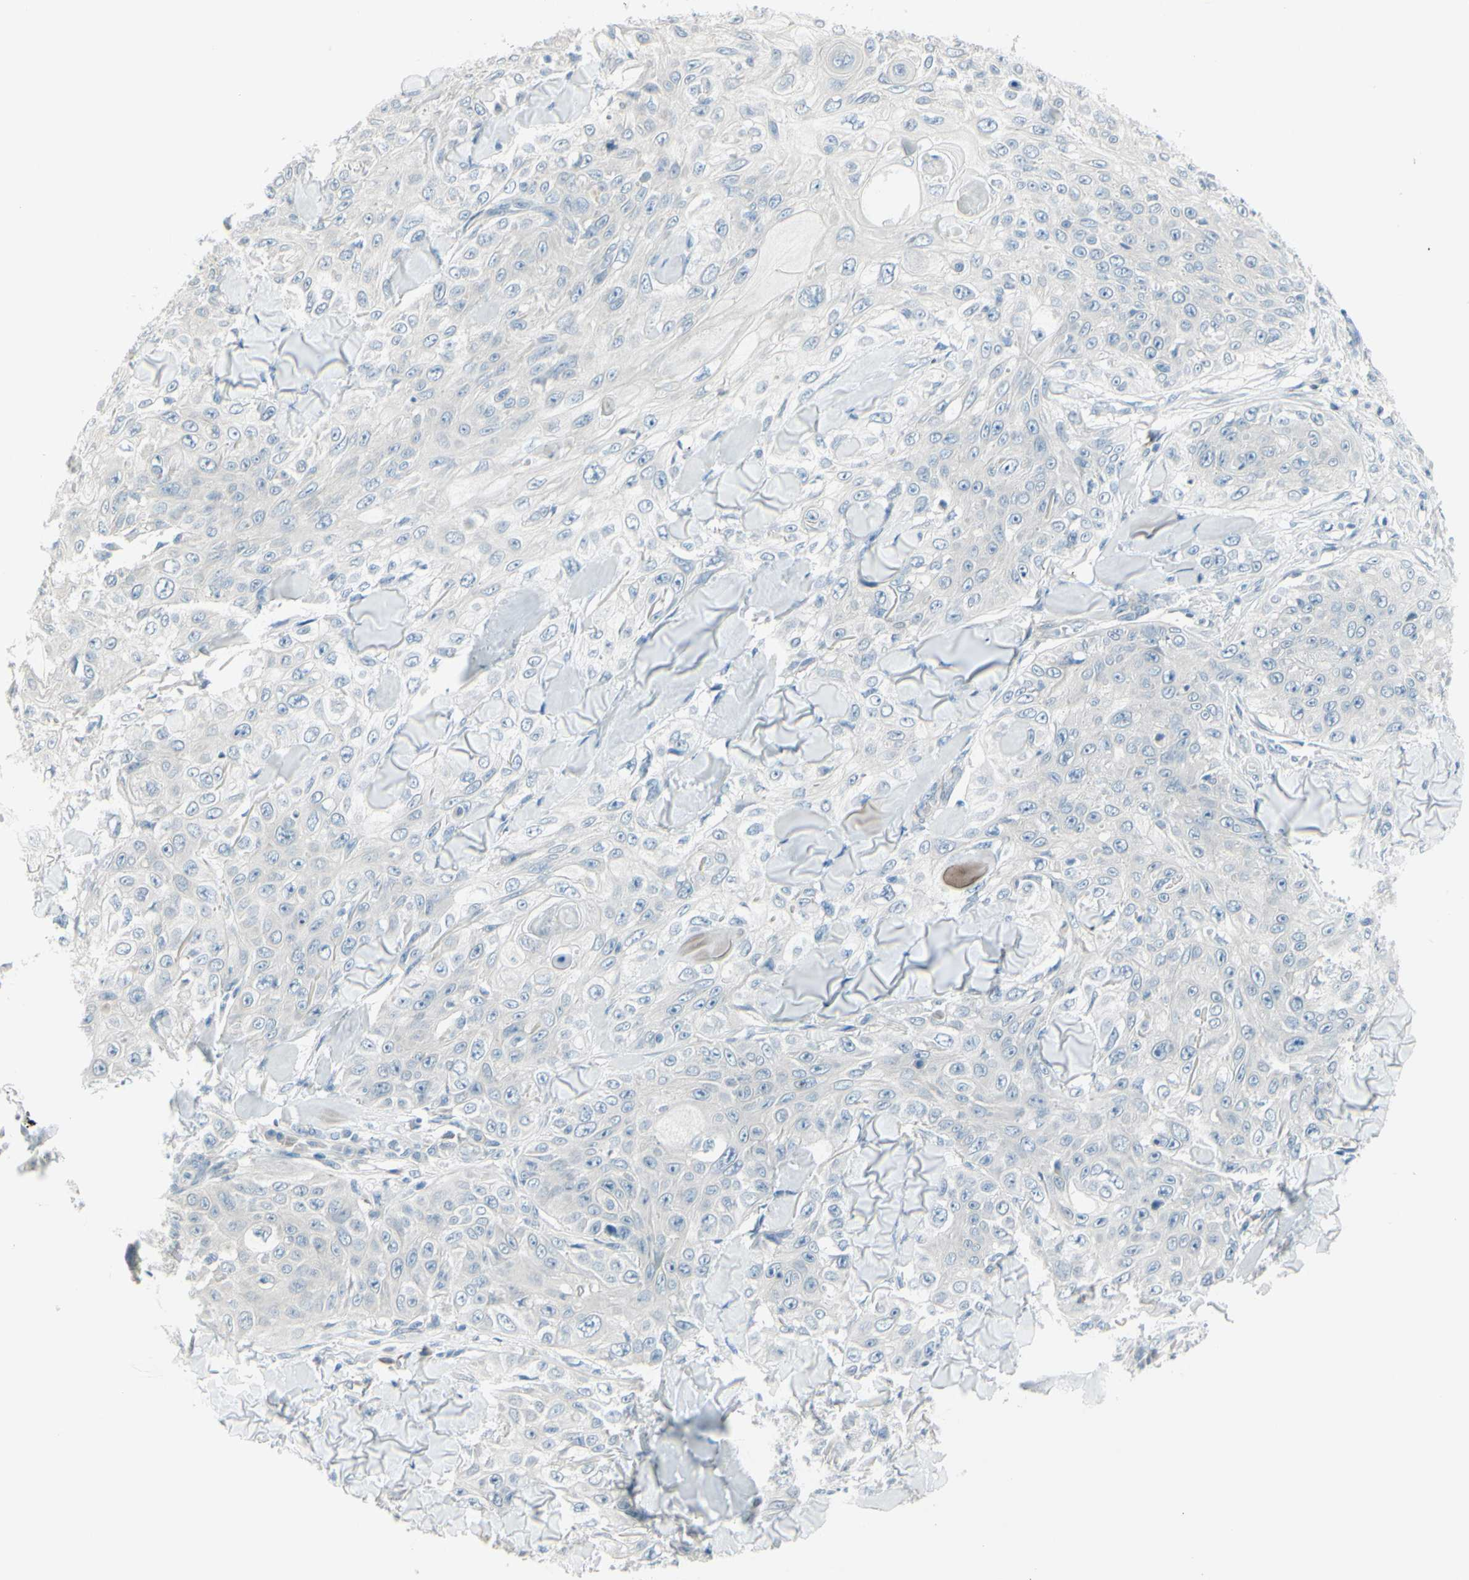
{"staining": {"intensity": "negative", "quantity": "none", "location": "none"}, "tissue": "skin cancer", "cell_type": "Tumor cells", "image_type": "cancer", "snomed": [{"axis": "morphology", "description": "Squamous cell carcinoma, NOS"}, {"axis": "topography", "description": "Skin"}], "caption": "Protein analysis of skin squamous cell carcinoma demonstrates no significant expression in tumor cells.", "gene": "GPR34", "patient": {"sex": "male", "age": 86}}